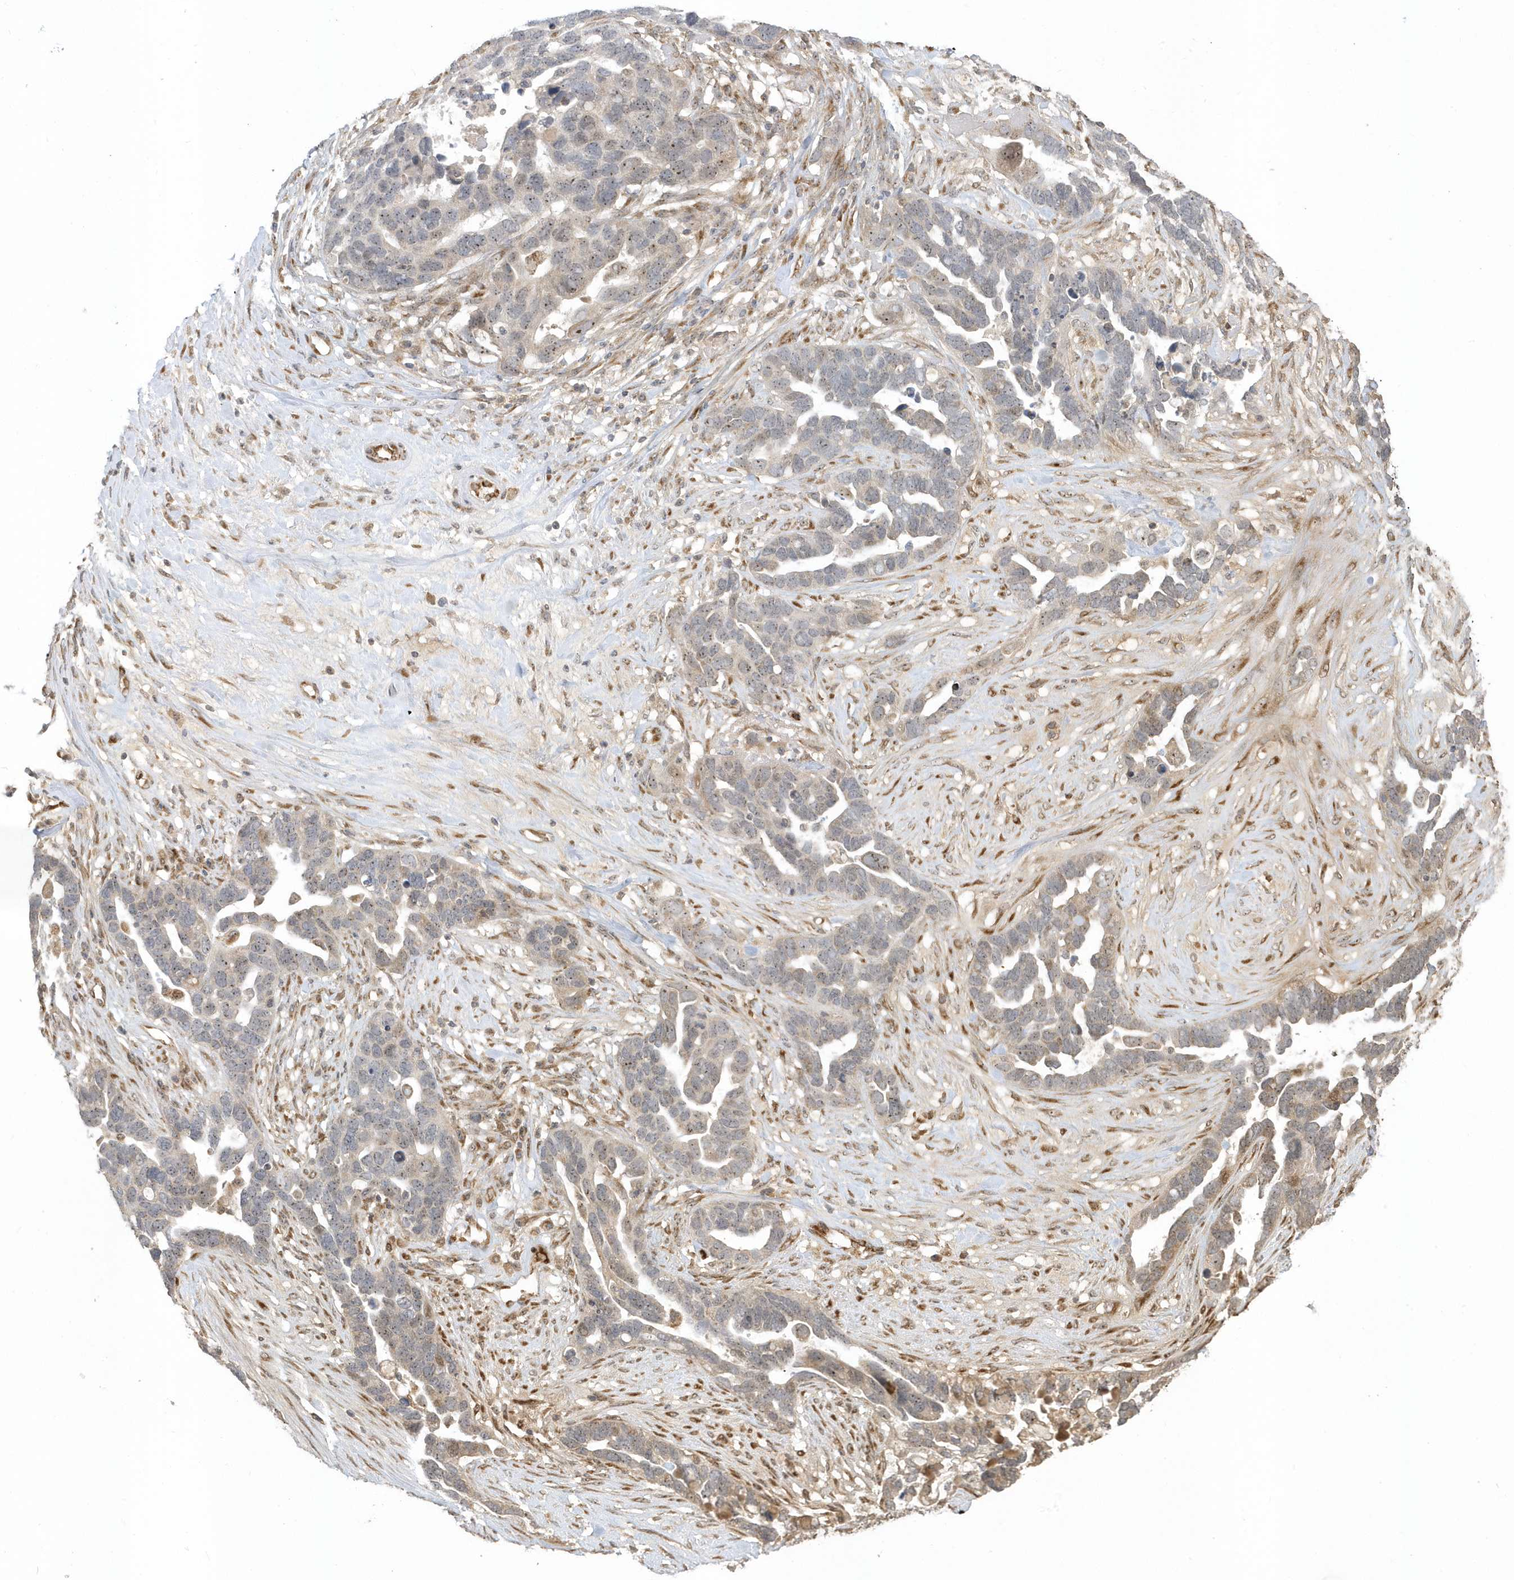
{"staining": {"intensity": "weak", "quantity": "<25%", "location": "nuclear"}, "tissue": "ovarian cancer", "cell_type": "Tumor cells", "image_type": "cancer", "snomed": [{"axis": "morphology", "description": "Cystadenocarcinoma, serous, NOS"}, {"axis": "topography", "description": "Ovary"}], "caption": "Immunohistochemistry (IHC) micrograph of human ovarian cancer stained for a protein (brown), which shows no positivity in tumor cells.", "gene": "ECM2", "patient": {"sex": "female", "age": 54}}